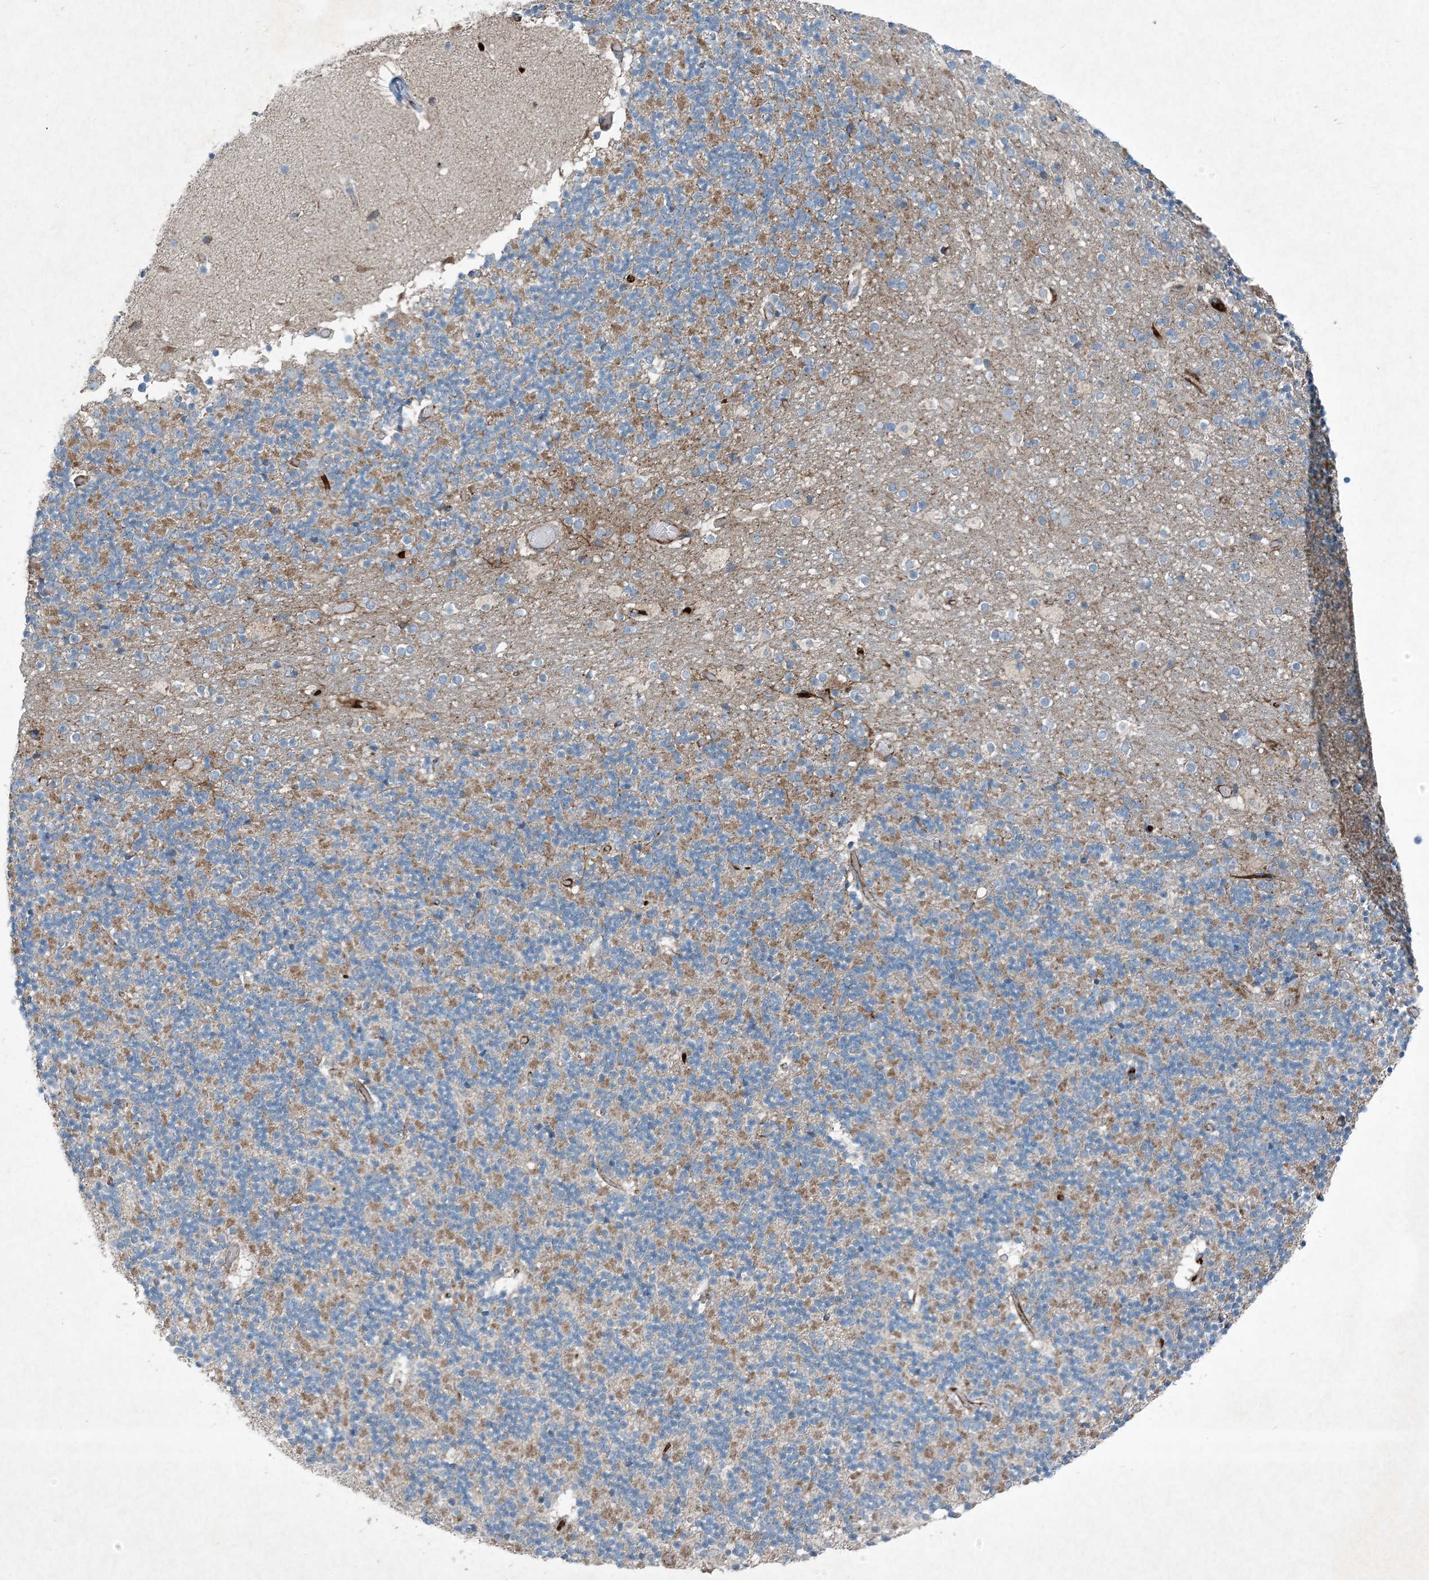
{"staining": {"intensity": "weak", "quantity": "25%-75%", "location": "cytoplasmic/membranous"}, "tissue": "cerebellum", "cell_type": "Cells in granular layer", "image_type": "normal", "snomed": [{"axis": "morphology", "description": "Normal tissue, NOS"}, {"axis": "topography", "description": "Cerebellum"}], "caption": "Protein expression analysis of benign human cerebellum reveals weak cytoplasmic/membranous expression in about 25%-75% of cells in granular layer.", "gene": "APOM", "patient": {"sex": "male", "age": 57}}